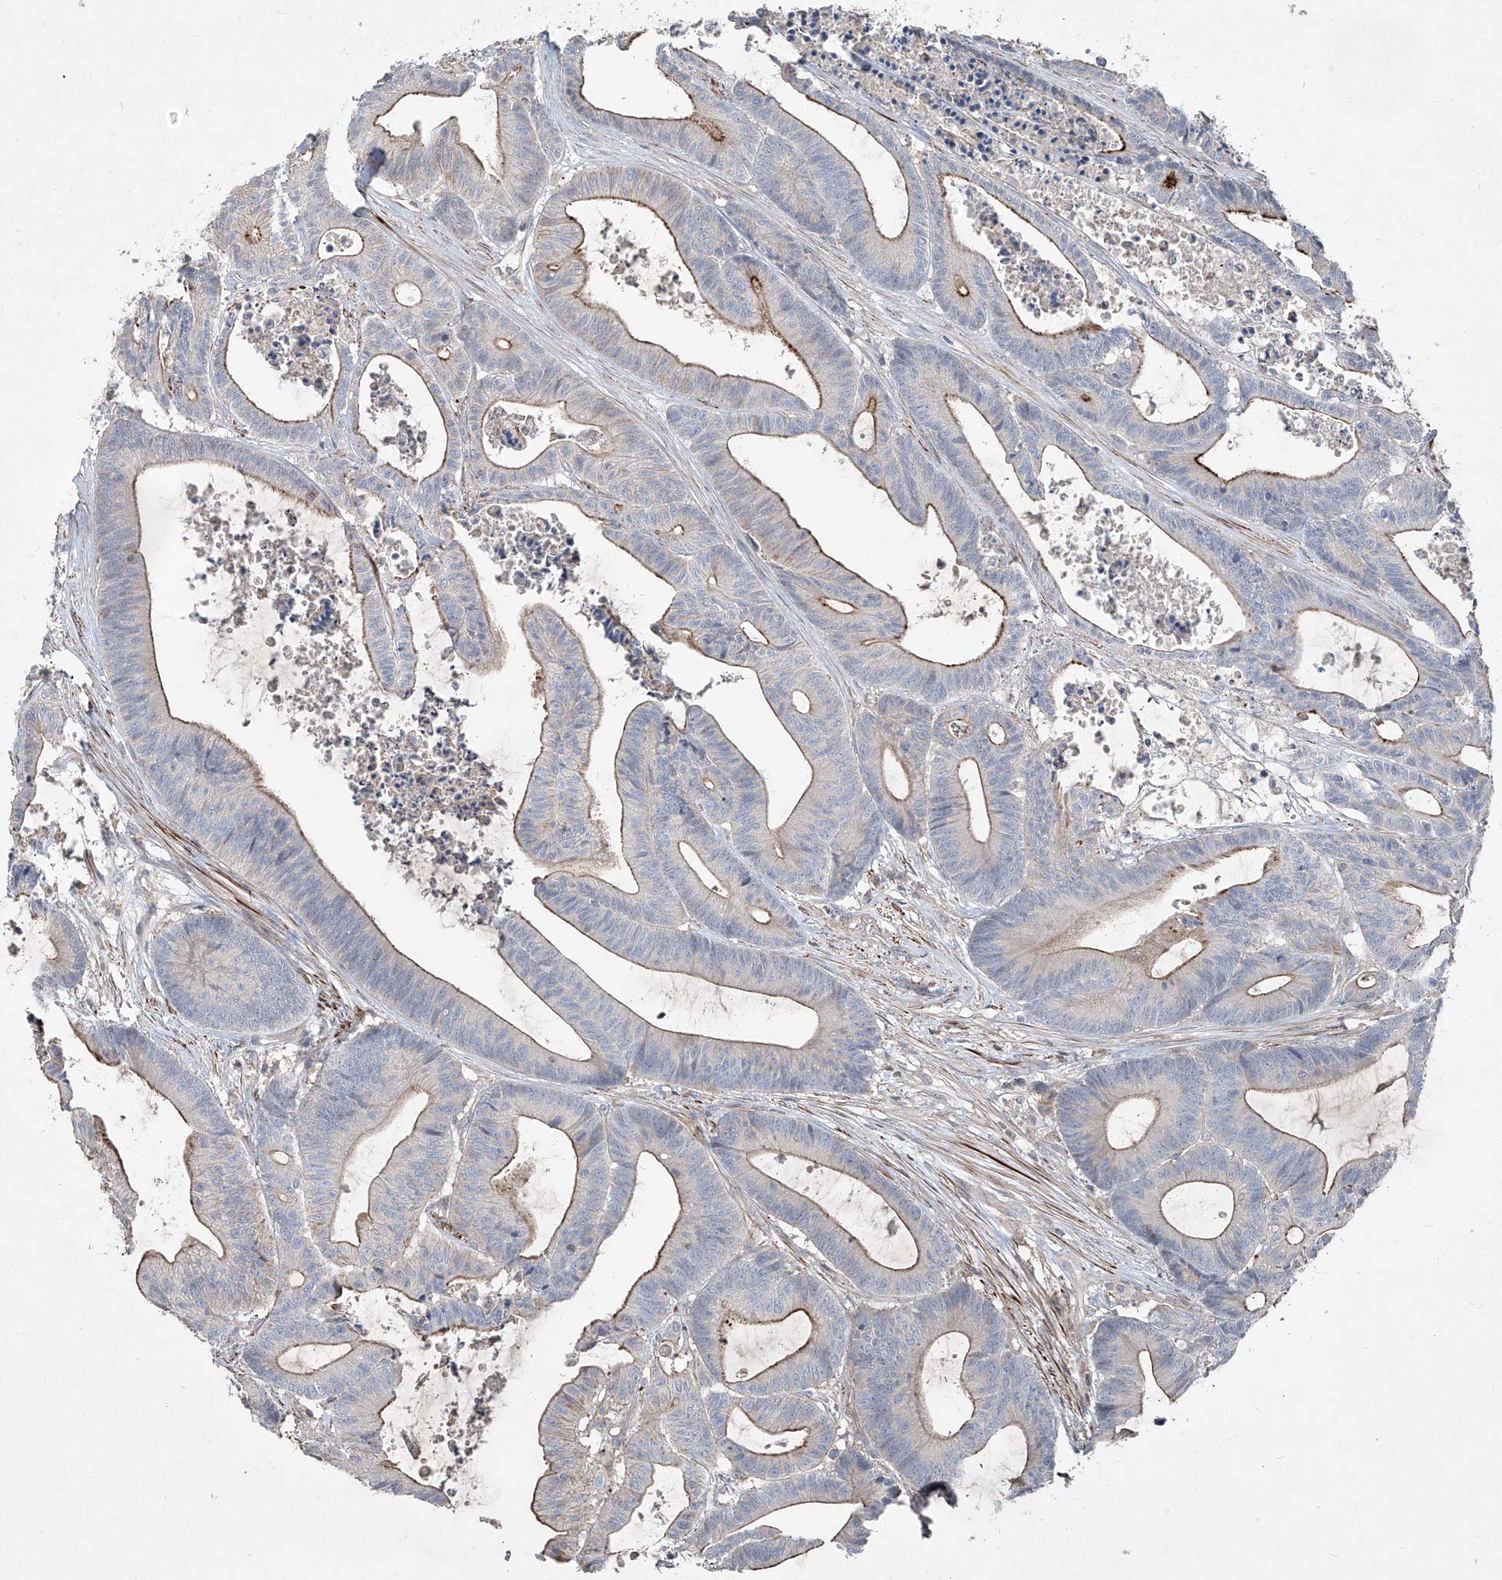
{"staining": {"intensity": "moderate", "quantity": "<25%", "location": "cytoplasmic/membranous"}, "tissue": "colorectal cancer", "cell_type": "Tumor cells", "image_type": "cancer", "snomed": [{"axis": "morphology", "description": "Adenocarcinoma, NOS"}, {"axis": "topography", "description": "Colon"}], "caption": "This photomicrograph reveals immunohistochemistry (IHC) staining of human colorectal adenocarcinoma, with low moderate cytoplasmic/membranous positivity in approximately <25% of tumor cells.", "gene": "UFD1", "patient": {"sex": "female", "age": 84}}